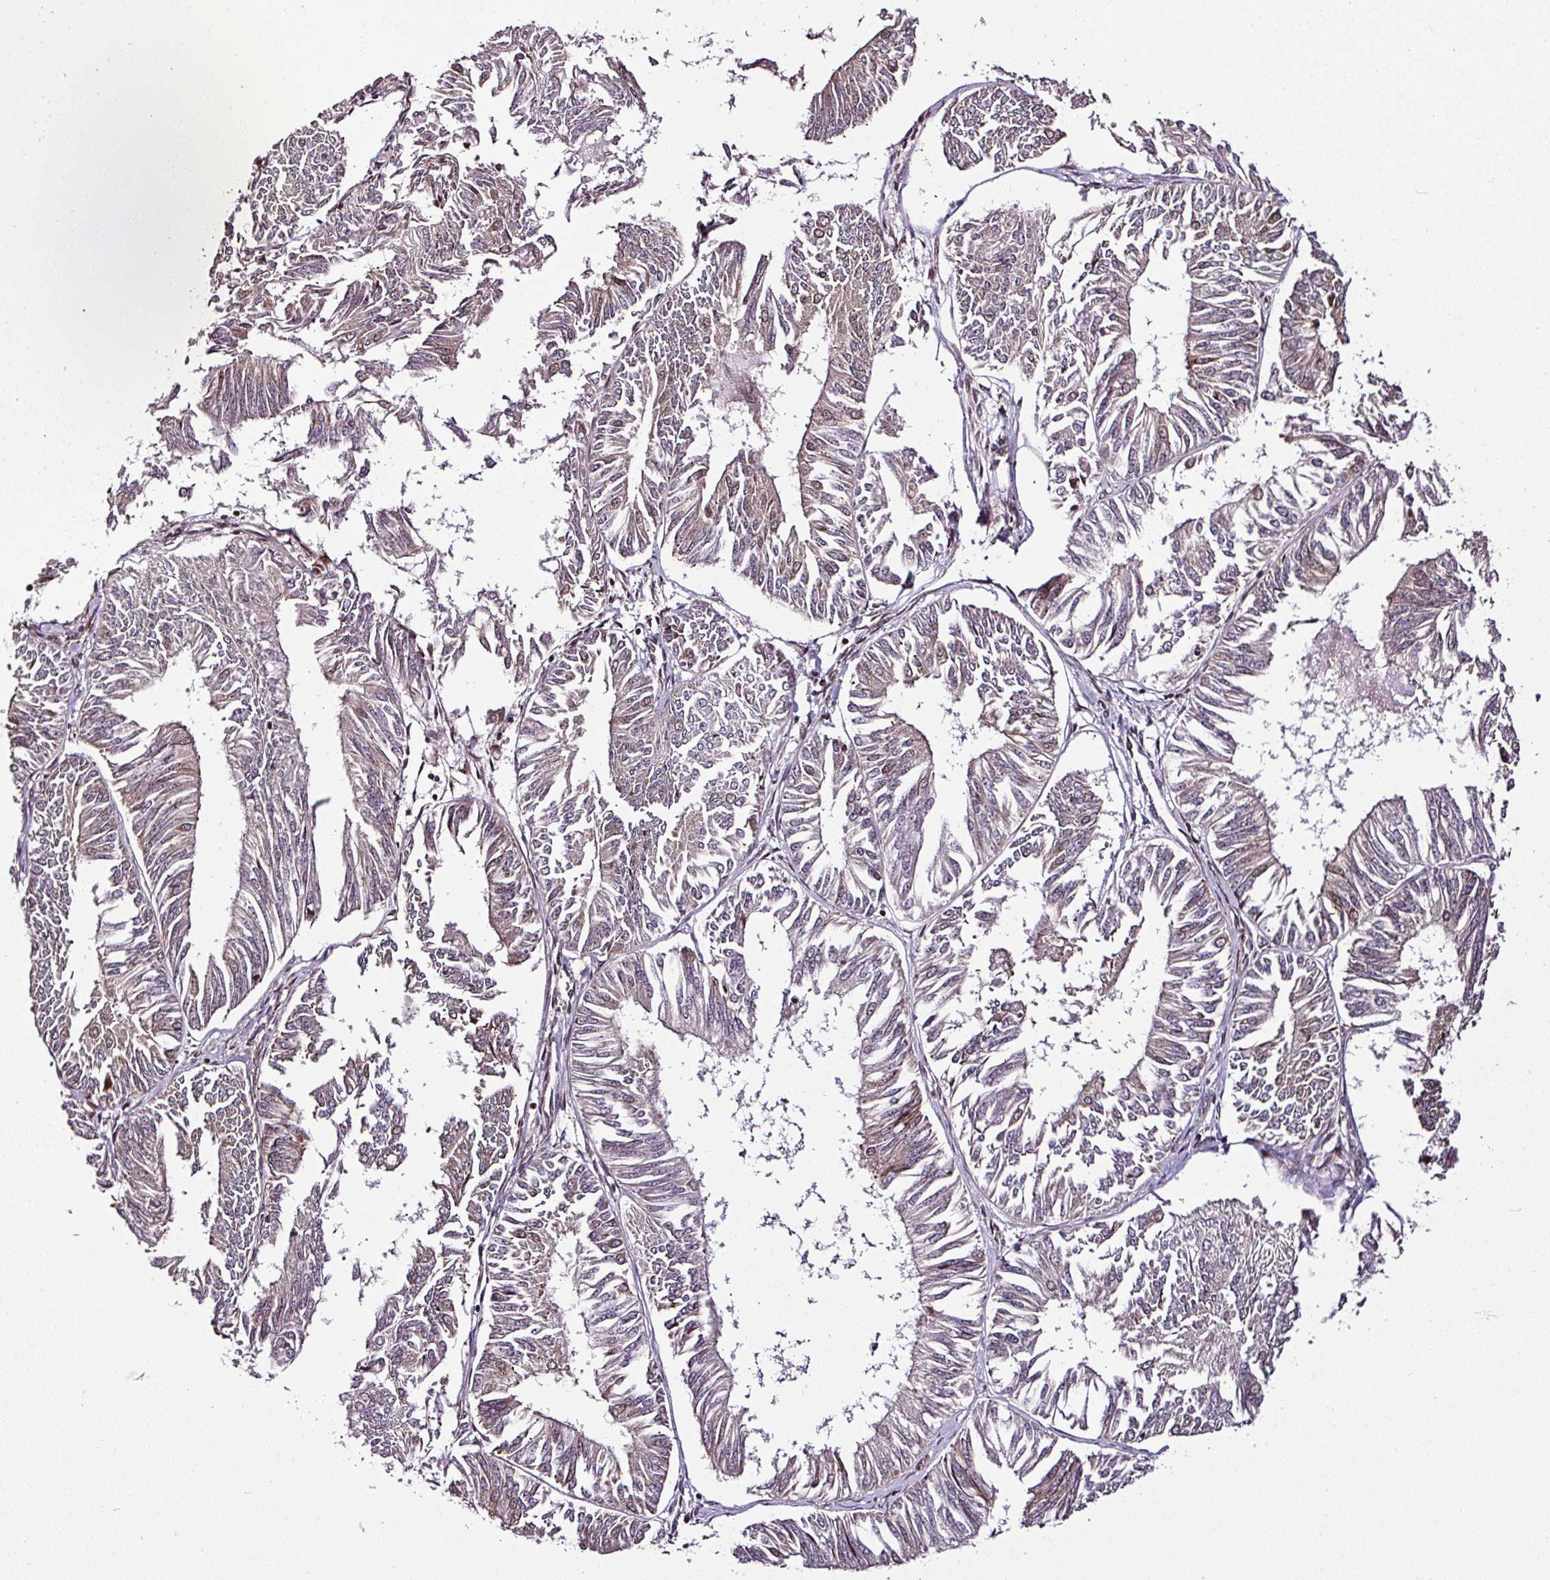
{"staining": {"intensity": "negative", "quantity": "none", "location": "none"}, "tissue": "endometrial cancer", "cell_type": "Tumor cells", "image_type": "cancer", "snomed": [{"axis": "morphology", "description": "Adenocarcinoma, NOS"}, {"axis": "topography", "description": "Endometrium"}], "caption": "Immunohistochemistry of human endometrial cancer exhibits no positivity in tumor cells.", "gene": "COPRS", "patient": {"sex": "female", "age": 58}}